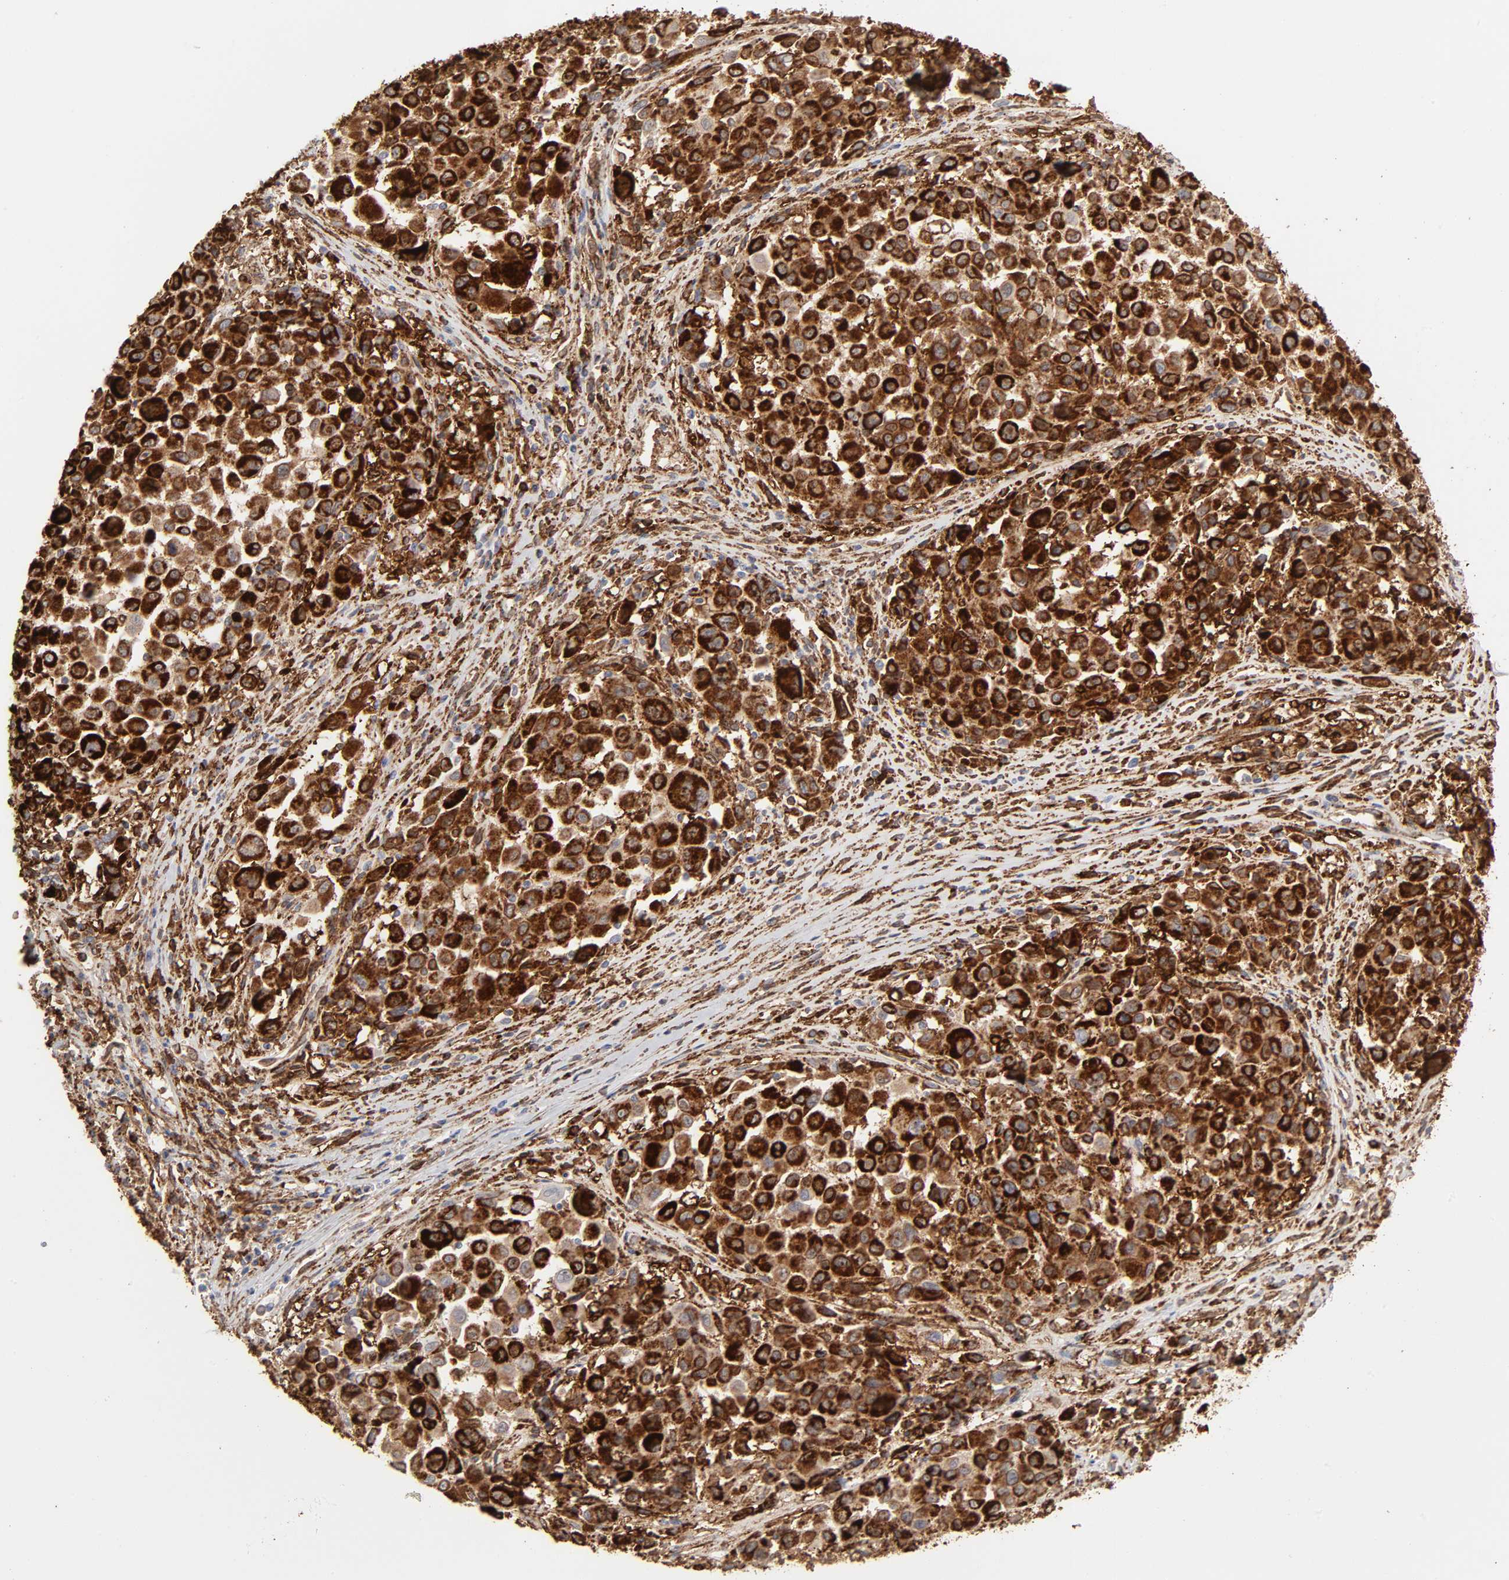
{"staining": {"intensity": "strong", "quantity": ">75%", "location": "cytoplasmic/membranous"}, "tissue": "melanoma", "cell_type": "Tumor cells", "image_type": "cancer", "snomed": [{"axis": "morphology", "description": "Malignant melanoma, Metastatic site"}, {"axis": "topography", "description": "Lymph node"}], "caption": "Human melanoma stained with a brown dye shows strong cytoplasmic/membranous positive expression in about >75% of tumor cells.", "gene": "ANXA5", "patient": {"sex": "male", "age": 61}}